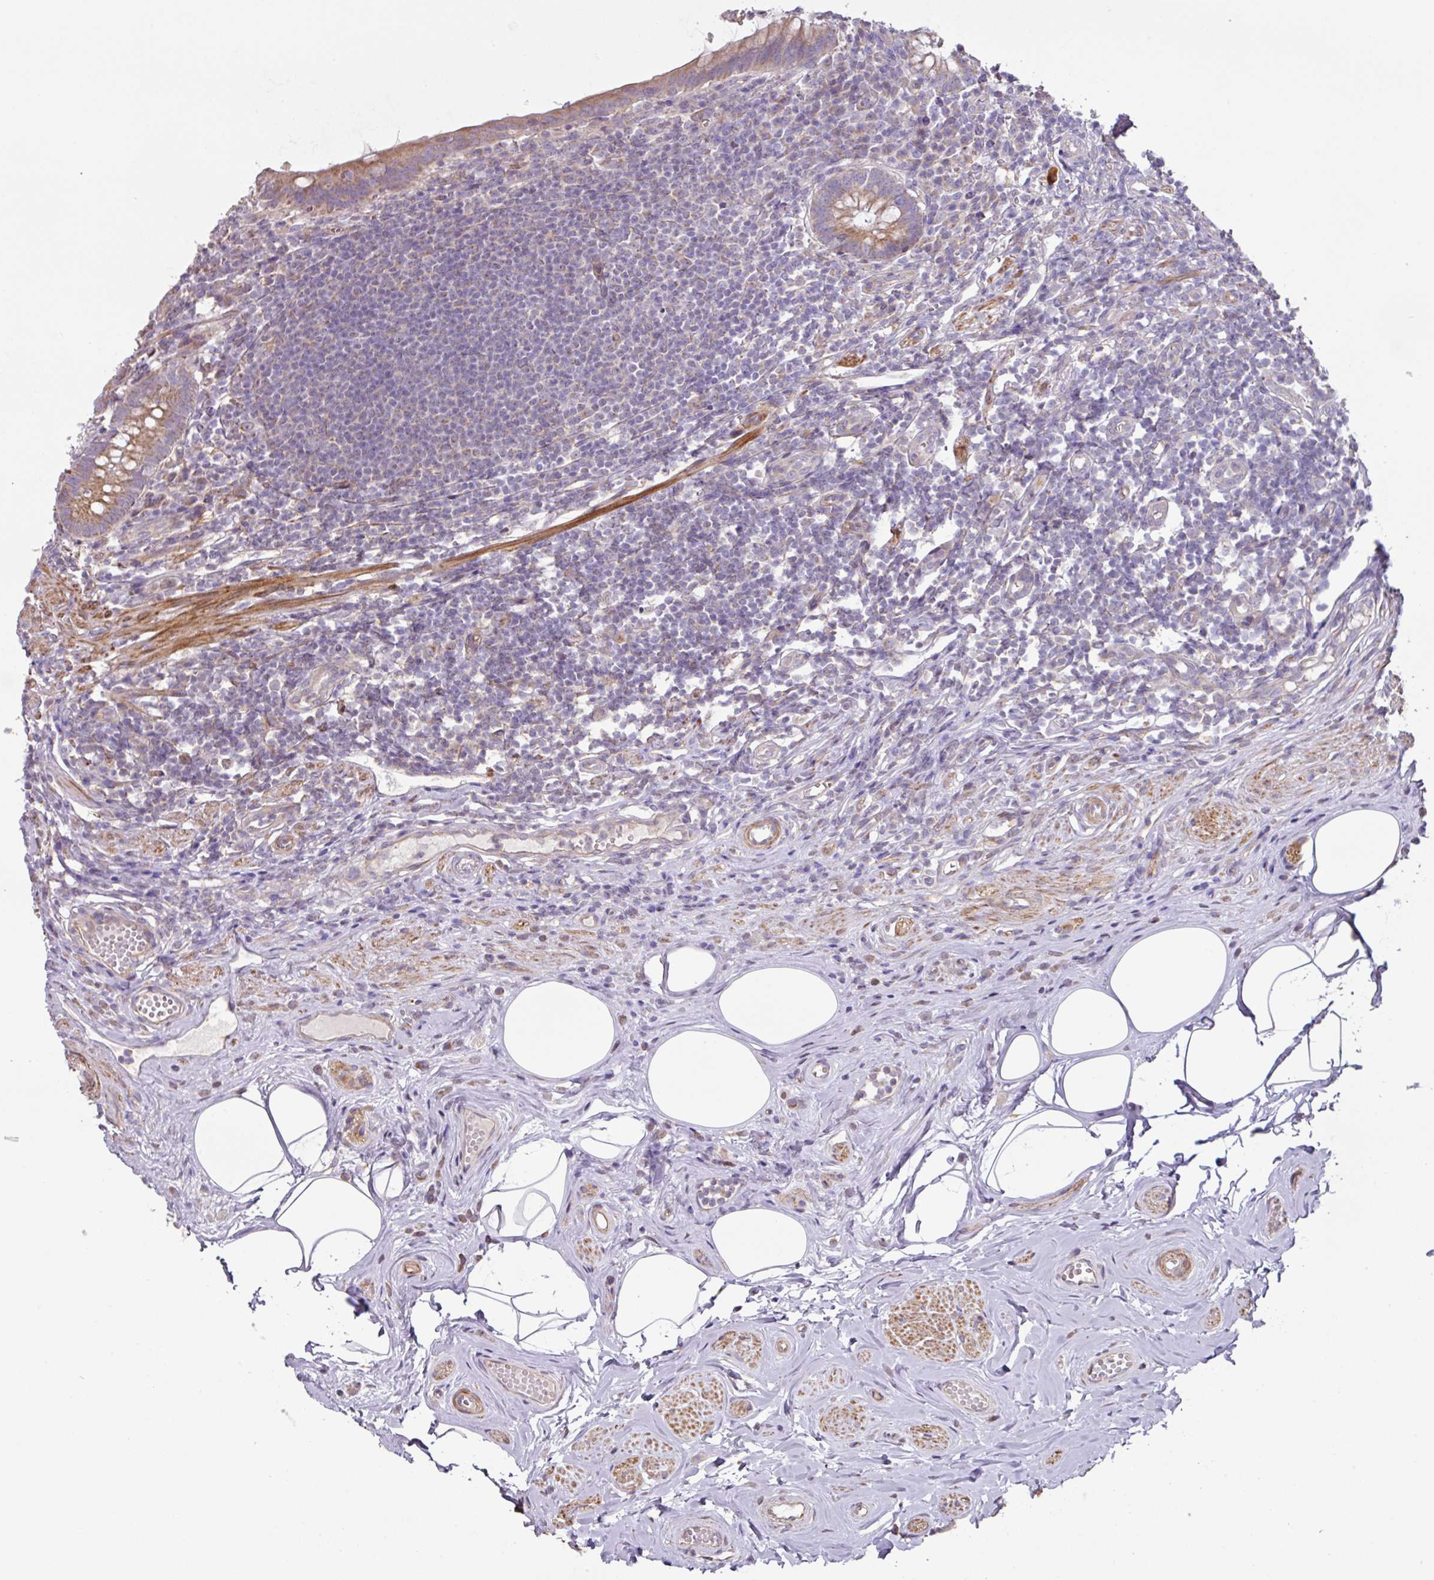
{"staining": {"intensity": "moderate", "quantity": ">75%", "location": "cytoplasmic/membranous"}, "tissue": "appendix", "cell_type": "Glandular cells", "image_type": "normal", "snomed": [{"axis": "morphology", "description": "Normal tissue, NOS"}, {"axis": "topography", "description": "Appendix"}], "caption": "Brown immunohistochemical staining in benign human appendix exhibits moderate cytoplasmic/membranous positivity in approximately >75% of glandular cells. The protein is stained brown, and the nuclei are stained in blue (DAB IHC with brightfield microscopy, high magnification).", "gene": "MRRF", "patient": {"sex": "female", "age": 56}}